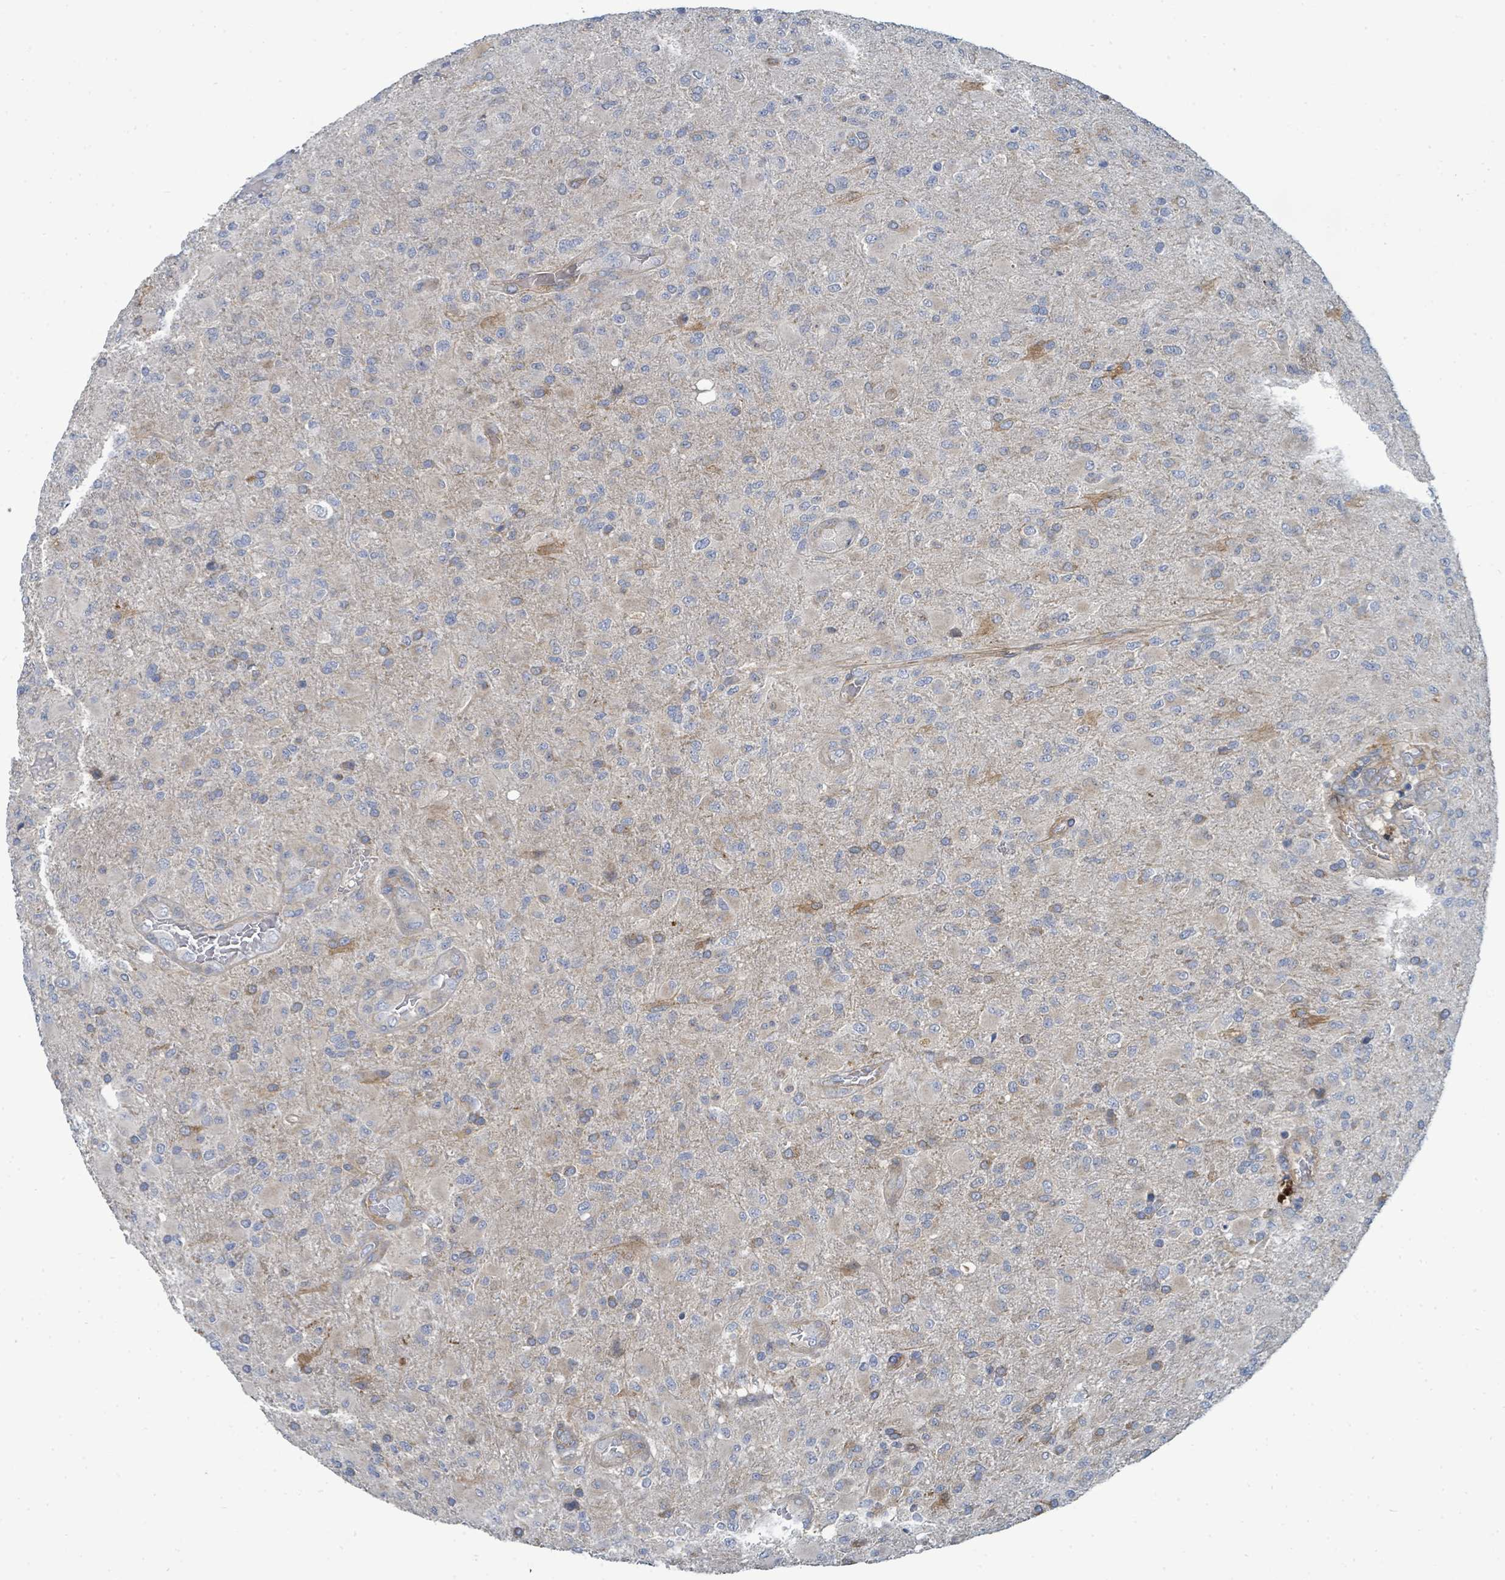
{"staining": {"intensity": "weak", "quantity": "<25%", "location": "cytoplasmic/membranous"}, "tissue": "glioma", "cell_type": "Tumor cells", "image_type": "cancer", "snomed": [{"axis": "morphology", "description": "Glioma, malignant, Low grade"}, {"axis": "topography", "description": "Brain"}], "caption": "Photomicrograph shows no protein positivity in tumor cells of glioma tissue.", "gene": "IFIT1", "patient": {"sex": "male", "age": 65}}